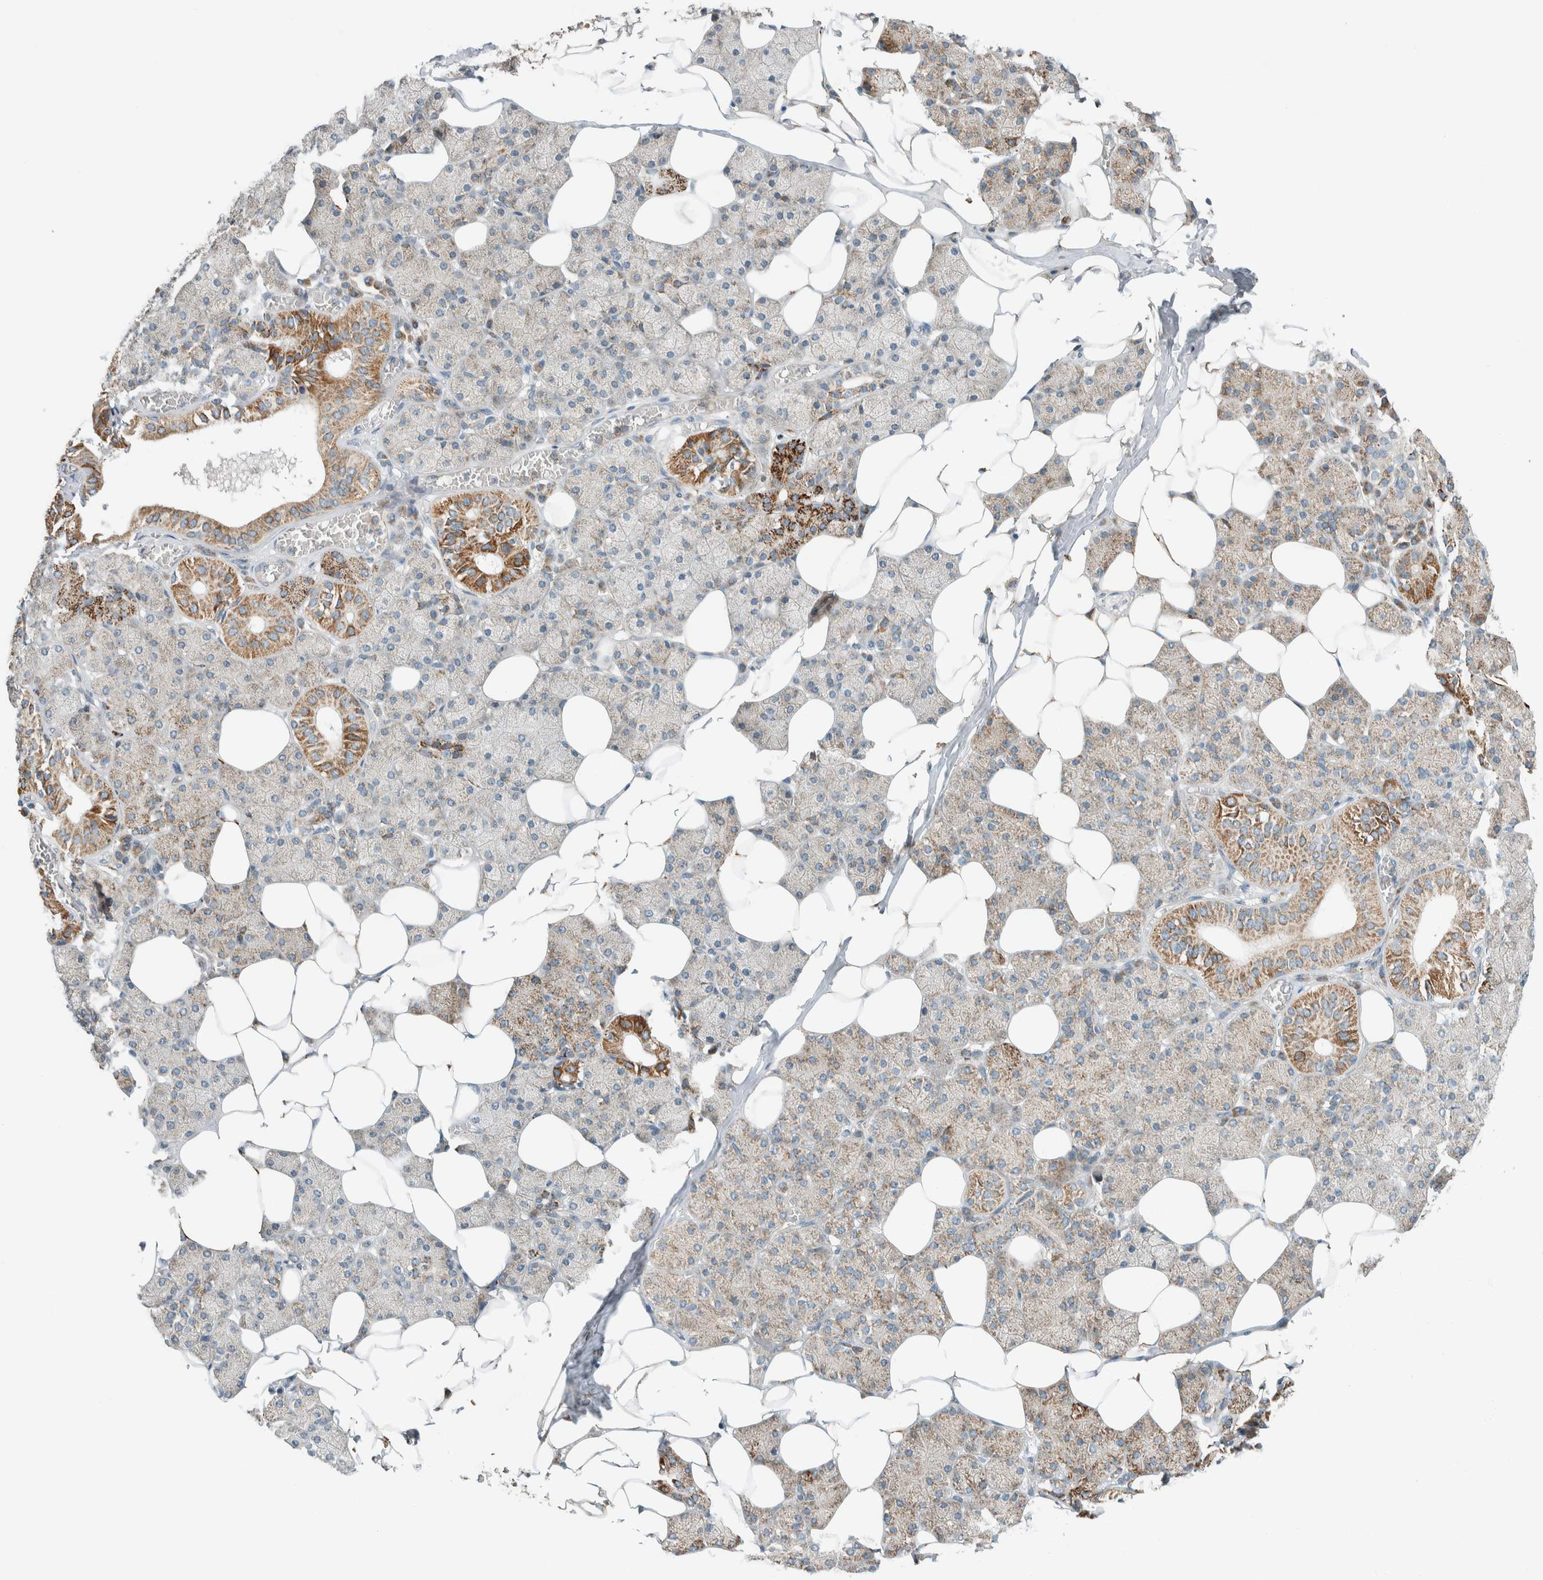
{"staining": {"intensity": "moderate", "quantity": "25%-75%", "location": "cytoplasmic/membranous"}, "tissue": "salivary gland", "cell_type": "Glandular cells", "image_type": "normal", "snomed": [{"axis": "morphology", "description": "Normal tissue, NOS"}, {"axis": "topography", "description": "Salivary gland"}], "caption": "IHC photomicrograph of unremarkable human salivary gland stained for a protein (brown), which demonstrates medium levels of moderate cytoplasmic/membranous positivity in approximately 25%-75% of glandular cells.", "gene": "SPAG5", "patient": {"sex": "female", "age": 33}}